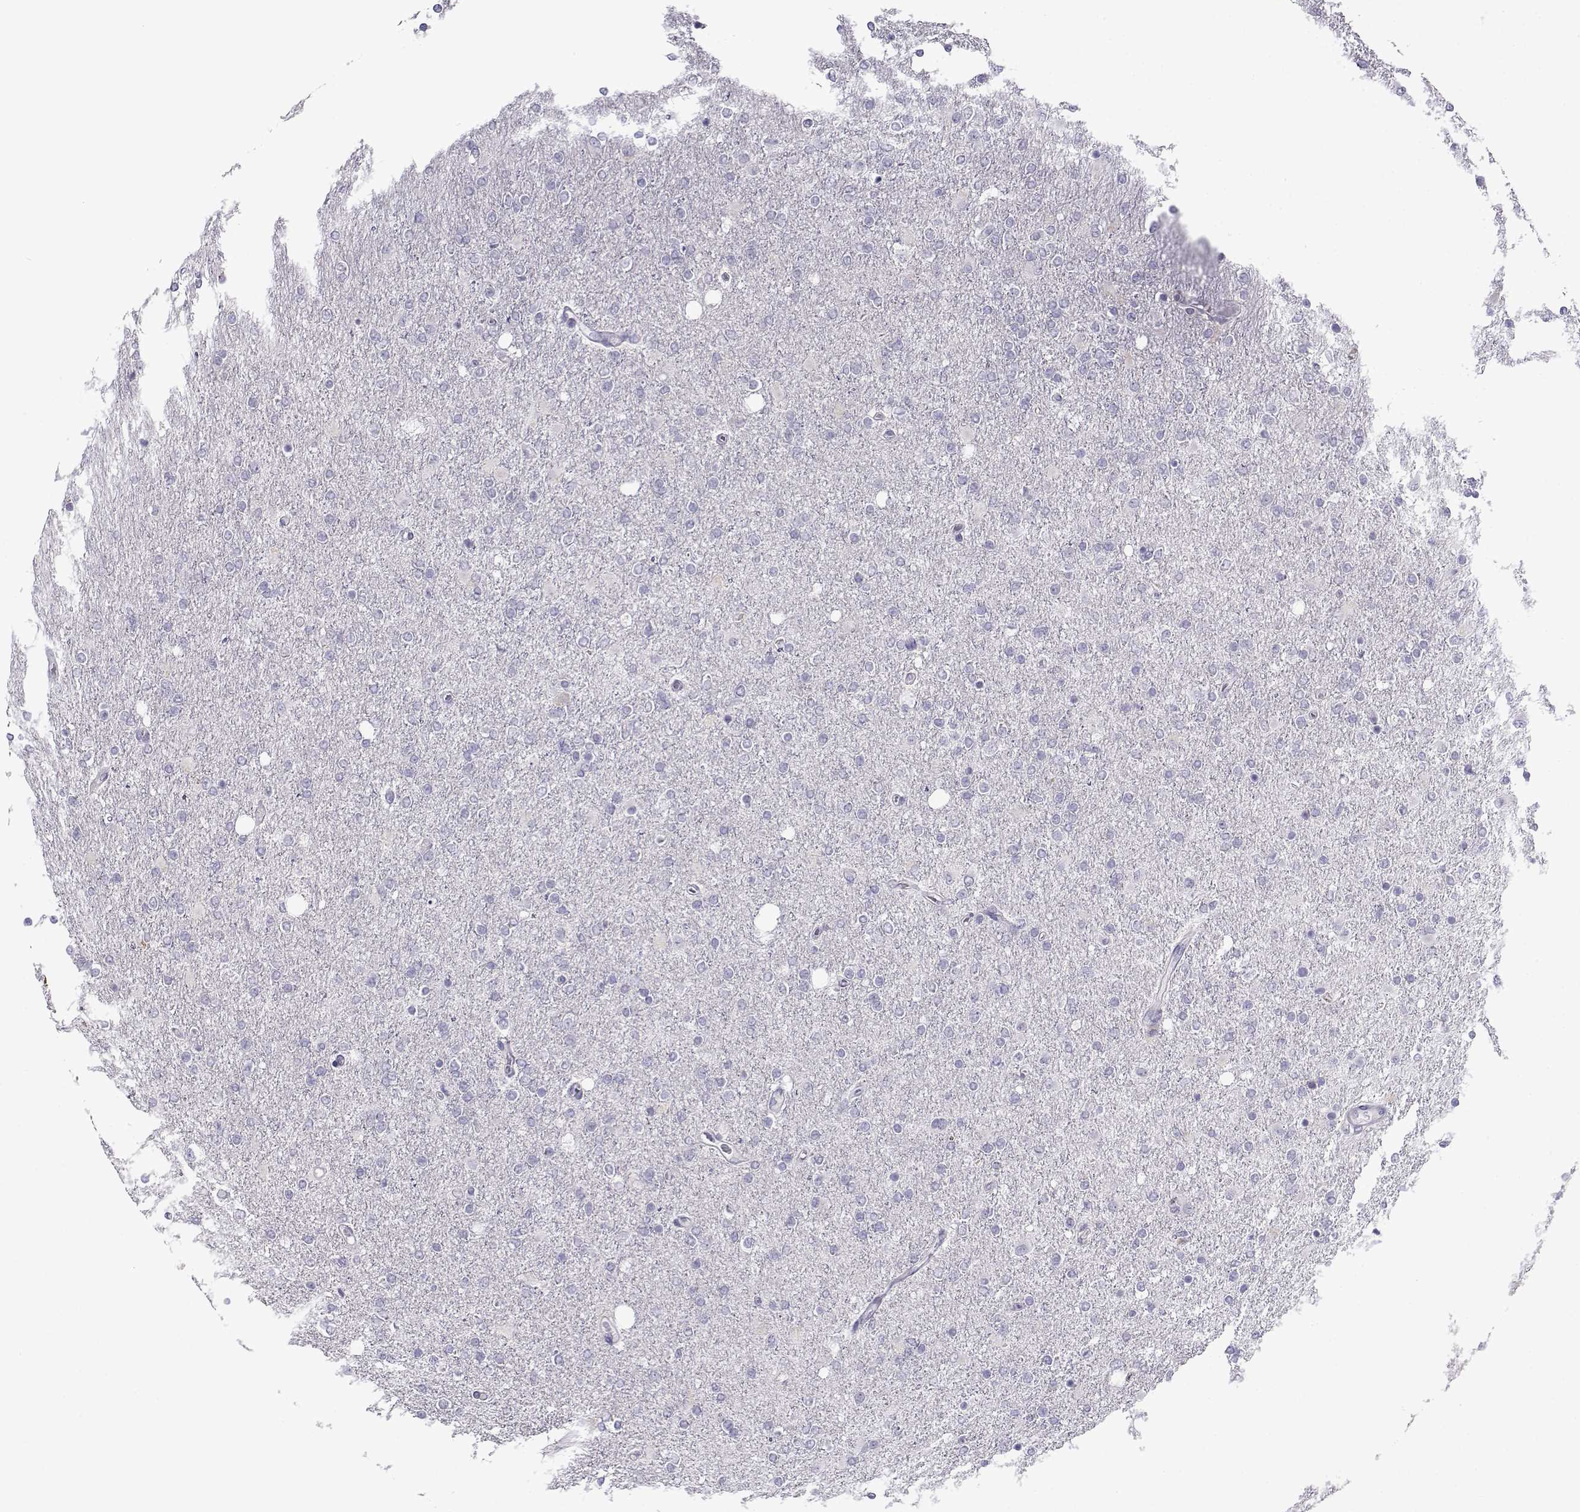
{"staining": {"intensity": "negative", "quantity": "none", "location": "none"}, "tissue": "glioma", "cell_type": "Tumor cells", "image_type": "cancer", "snomed": [{"axis": "morphology", "description": "Glioma, malignant, High grade"}, {"axis": "topography", "description": "Cerebral cortex"}], "caption": "The IHC image has no significant staining in tumor cells of high-grade glioma (malignant) tissue.", "gene": "FAM166A", "patient": {"sex": "male", "age": 70}}